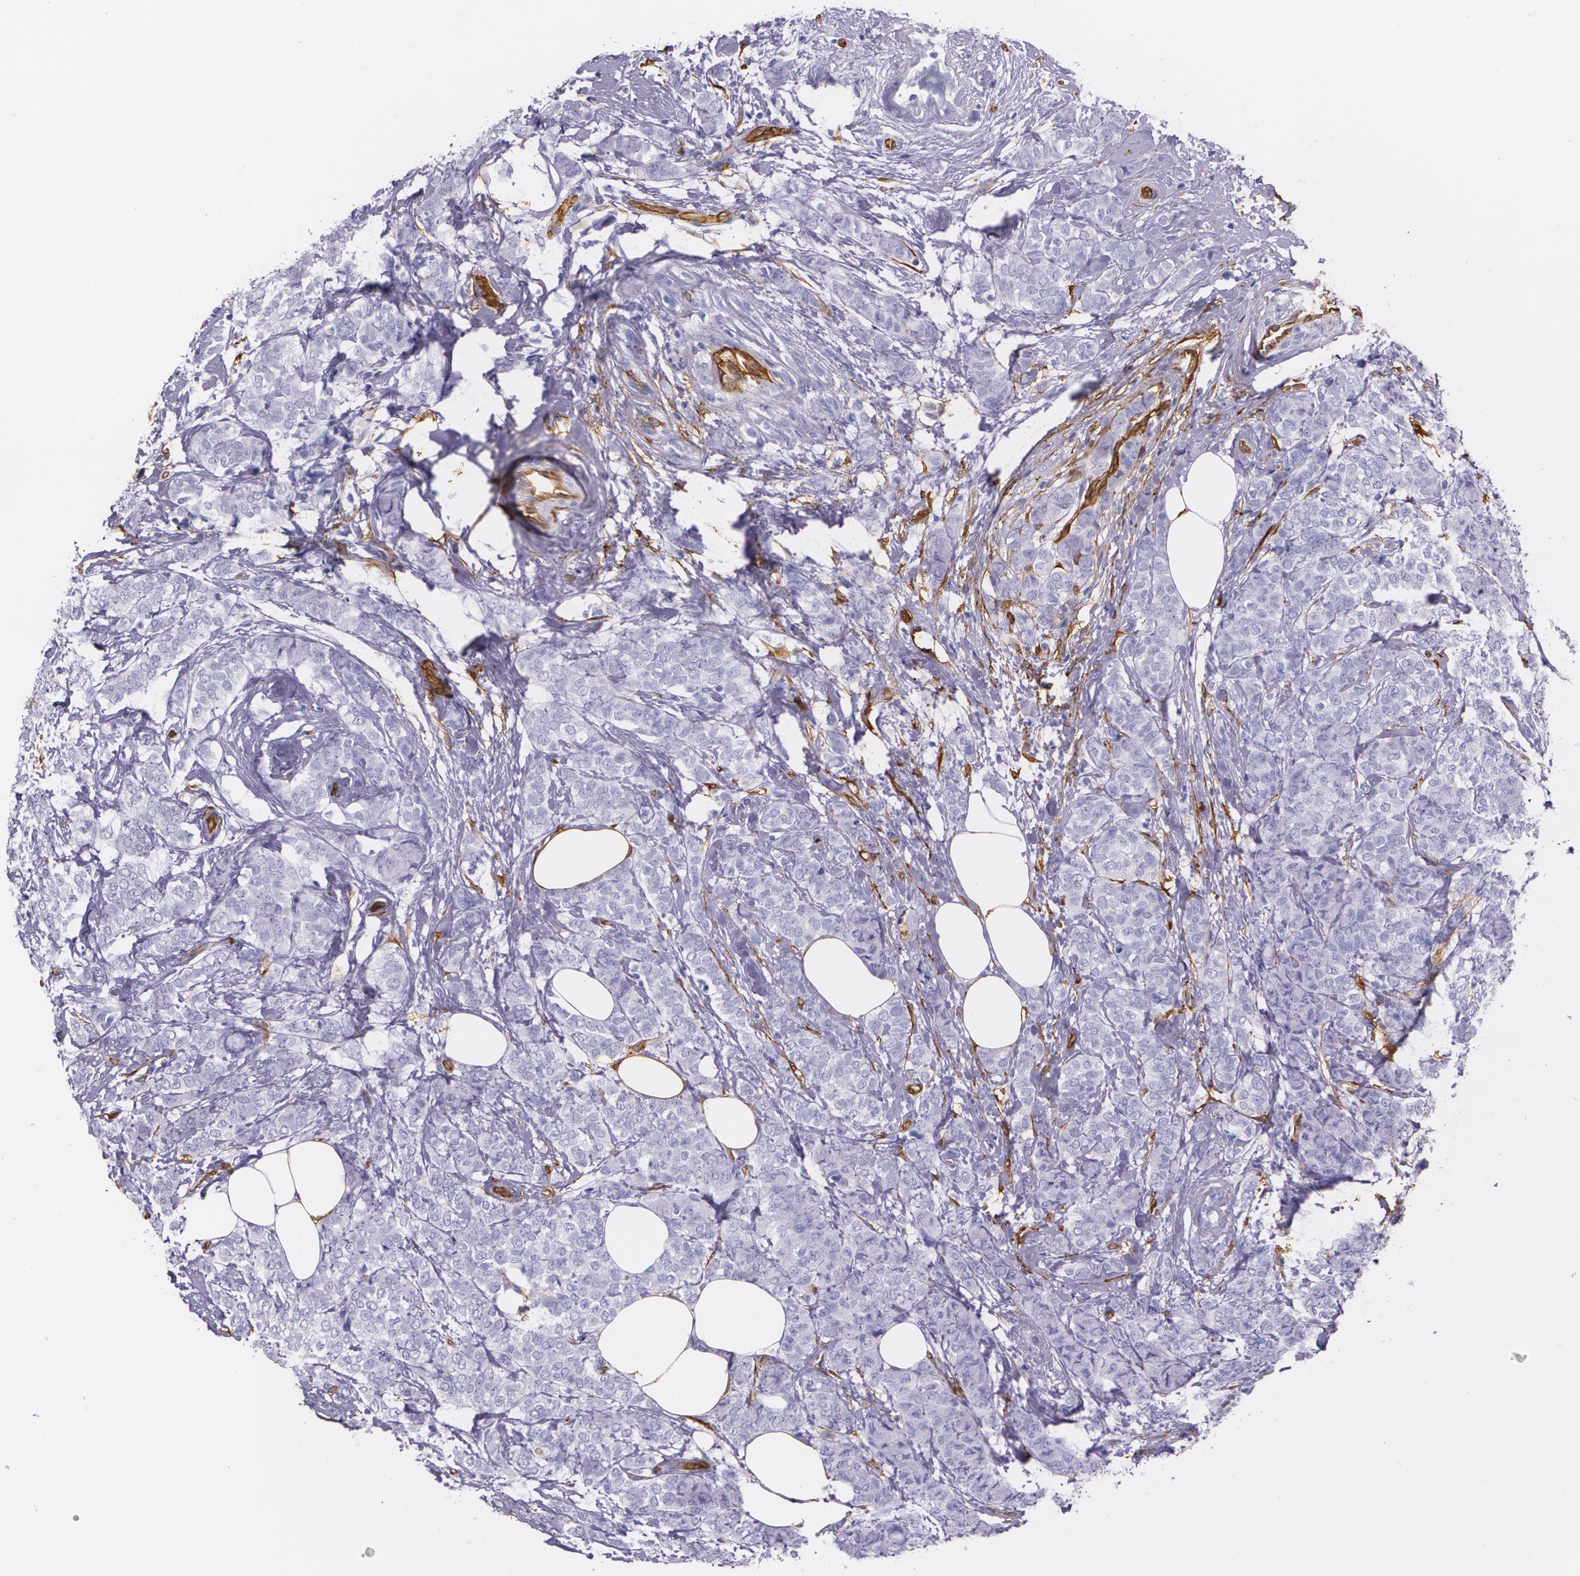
{"staining": {"intensity": "negative", "quantity": "none", "location": "none"}, "tissue": "breast cancer", "cell_type": "Tumor cells", "image_type": "cancer", "snomed": [{"axis": "morphology", "description": "Lobular carcinoma"}, {"axis": "topography", "description": "Breast"}], "caption": "Tumor cells show no significant protein staining in breast lobular carcinoma.", "gene": "MMP2", "patient": {"sex": "female", "age": 60}}